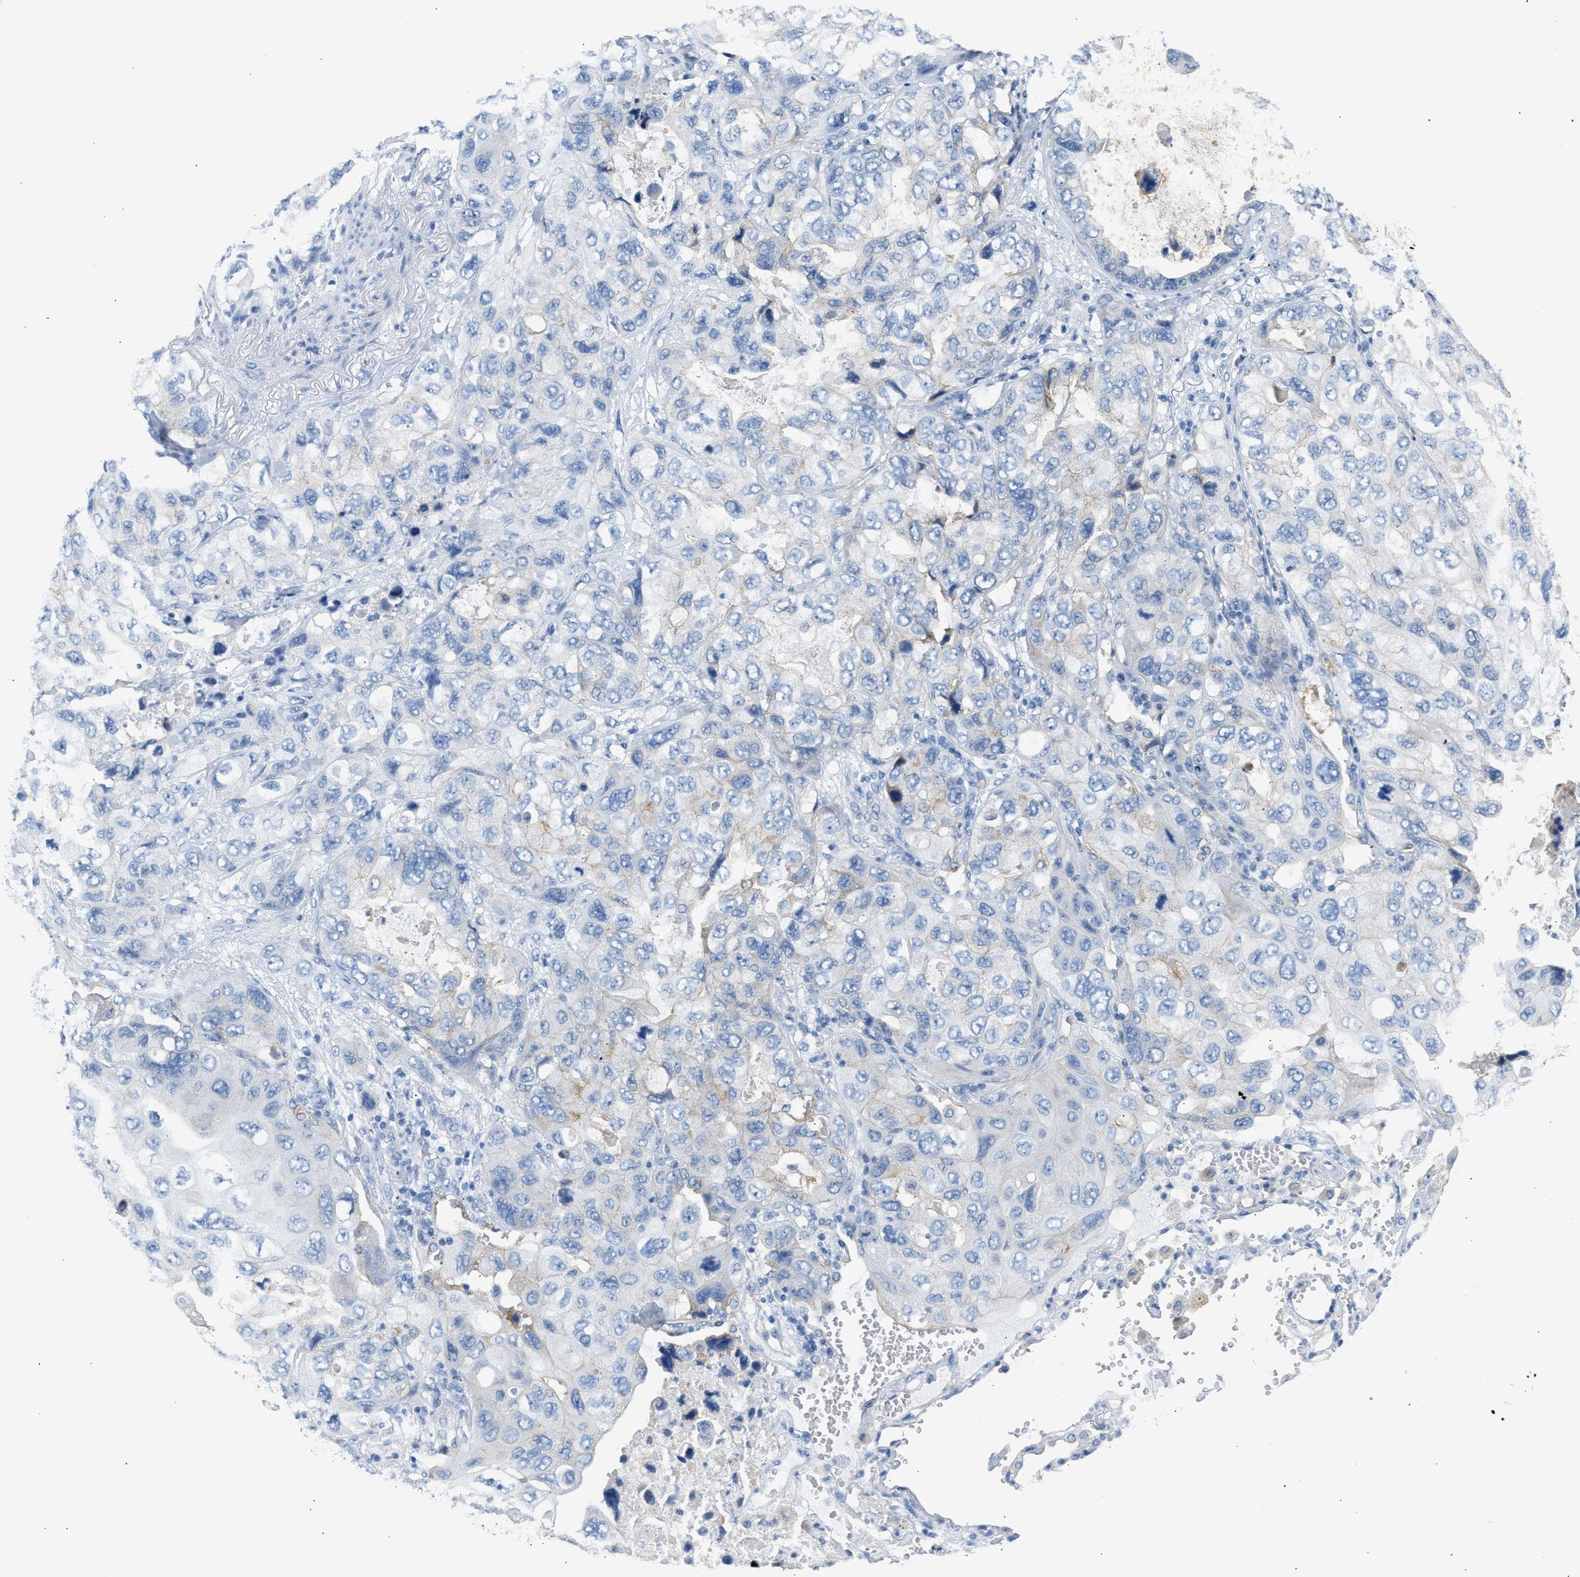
{"staining": {"intensity": "negative", "quantity": "none", "location": "none"}, "tissue": "lung cancer", "cell_type": "Tumor cells", "image_type": "cancer", "snomed": [{"axis": "morphology", "description": "Squamous cell carcinoma, NOS"}, {"axis": "topography", "description": "Lung"}], "caption": "Tumor cells are negative for protein expression in human lung cancer (squamous cell carcinoma). The staining was performed using DAB to visualize the protein expression in brown, while the nuclei were stained in blue with hematoxylin (Magnification: 20x).", "gene": "ERBB2", "patient": {"sex": "female", "age": 73}}